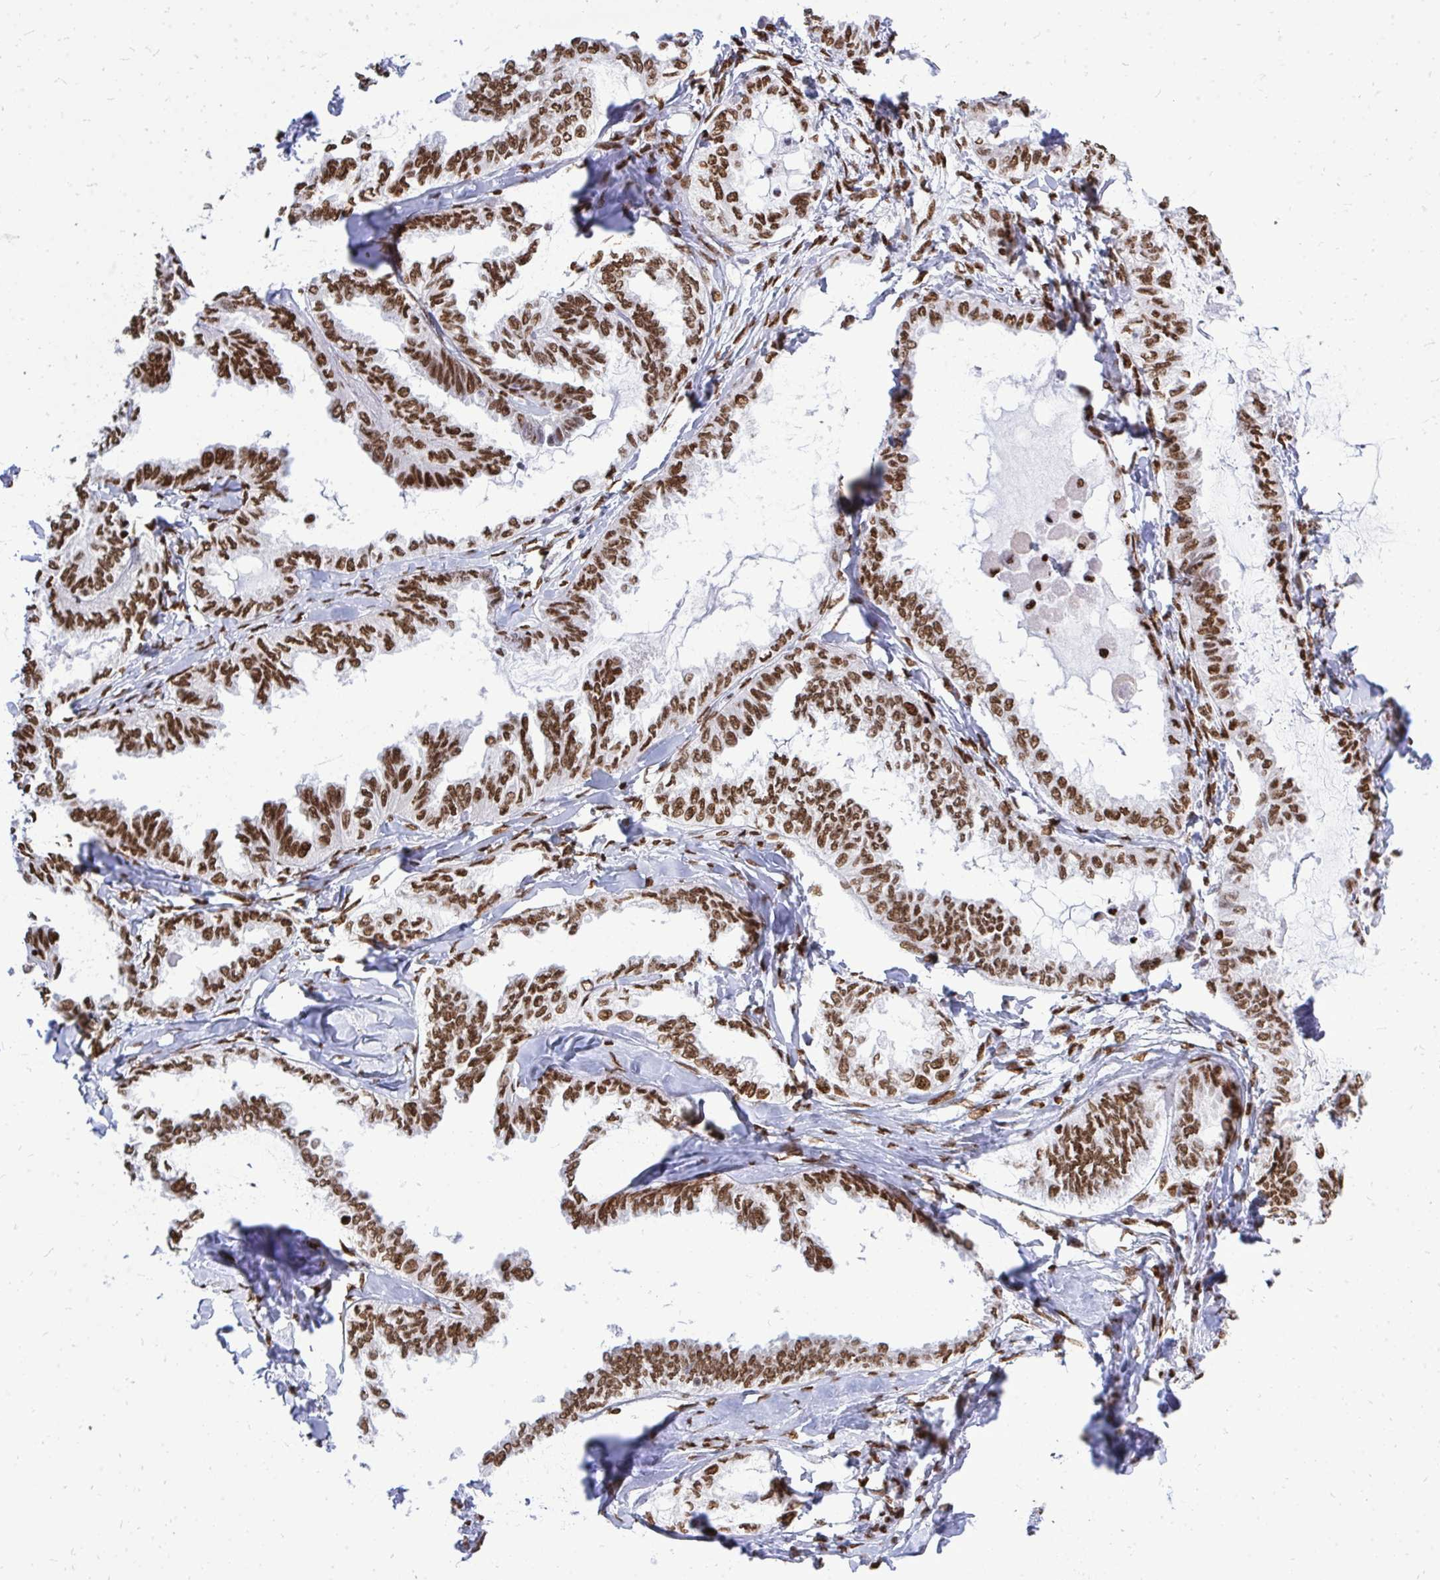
{"staining": {"intensity": "strong", "quantity": ">75%", "location": "nuclear"}, "tissue": "ovarian cancer", "cell_type": "Tumor cells", "image_type": "cancer", "snomed": [{"axis": "morphology", "description": "Carcinoma, endometroid"}, {"axis": "topography", "description": "Ovary"}], "caption": "Immunohistochemical staining of ovarian cancer (endometroid carcinoma) reveals high levels of strong nuclear positivity in approximately >75% of tumor cells. The staining is performed using DAB brown chromogen to label protein expression. The nuclei are counter-stained blue using hematoxylin.", "gene": "TBL1Y", "patient": {"sex": "female", "age": 70}}